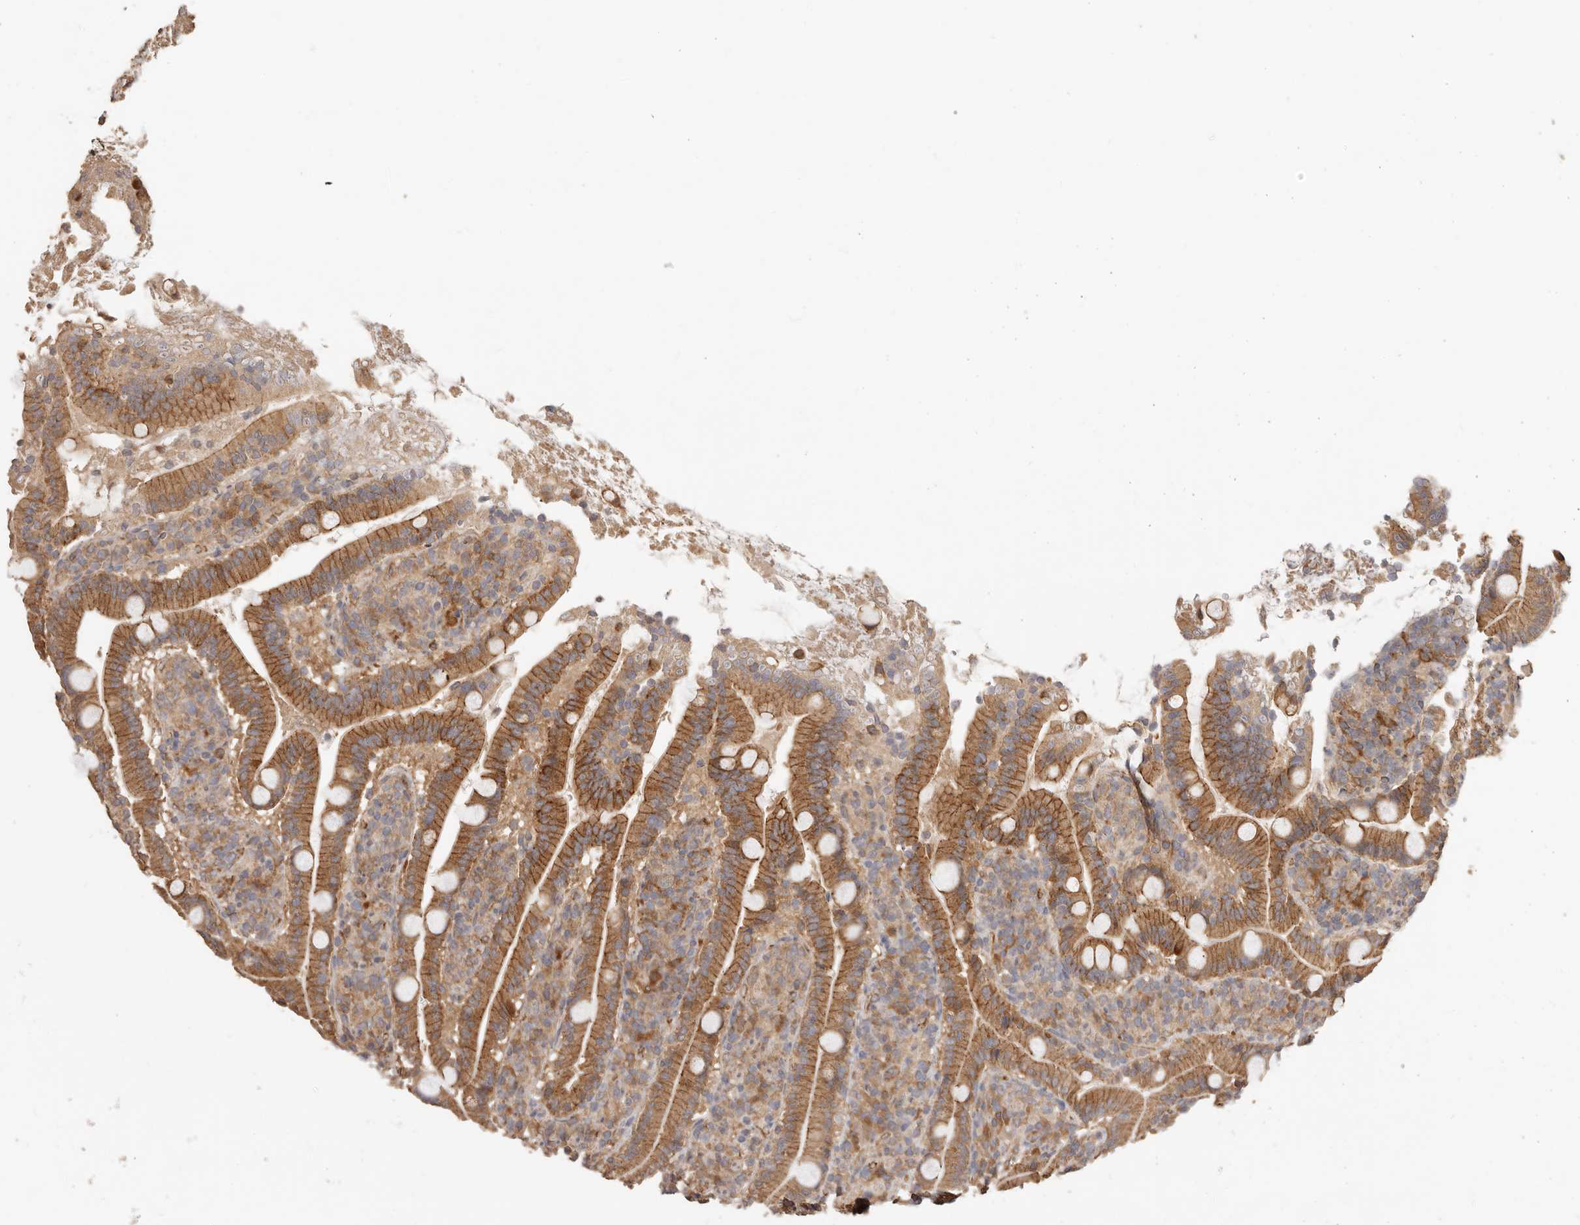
{"staining": {"intensity": "moderate", "quantity": ">75%", "location": "cytoplasmic/membranous"}, "tissue": "duodenum", "cell_type": "Glandular cells", "image_type": "normal", "snomed": [{"axis": "morphology", "description": "Normal tissue, NOS"}, {"axis": "topography", "description": "Duodenum"}], "caption": "A high-resolution histopathology image shows immunohistochemistry staining of benign duodenum, which demonstrates moderate cytoplasmic/membranous positivity in approximately >75% of glandular cells.", "gene": "AFDN", "patient": {"sex": "male", "age": 35}}